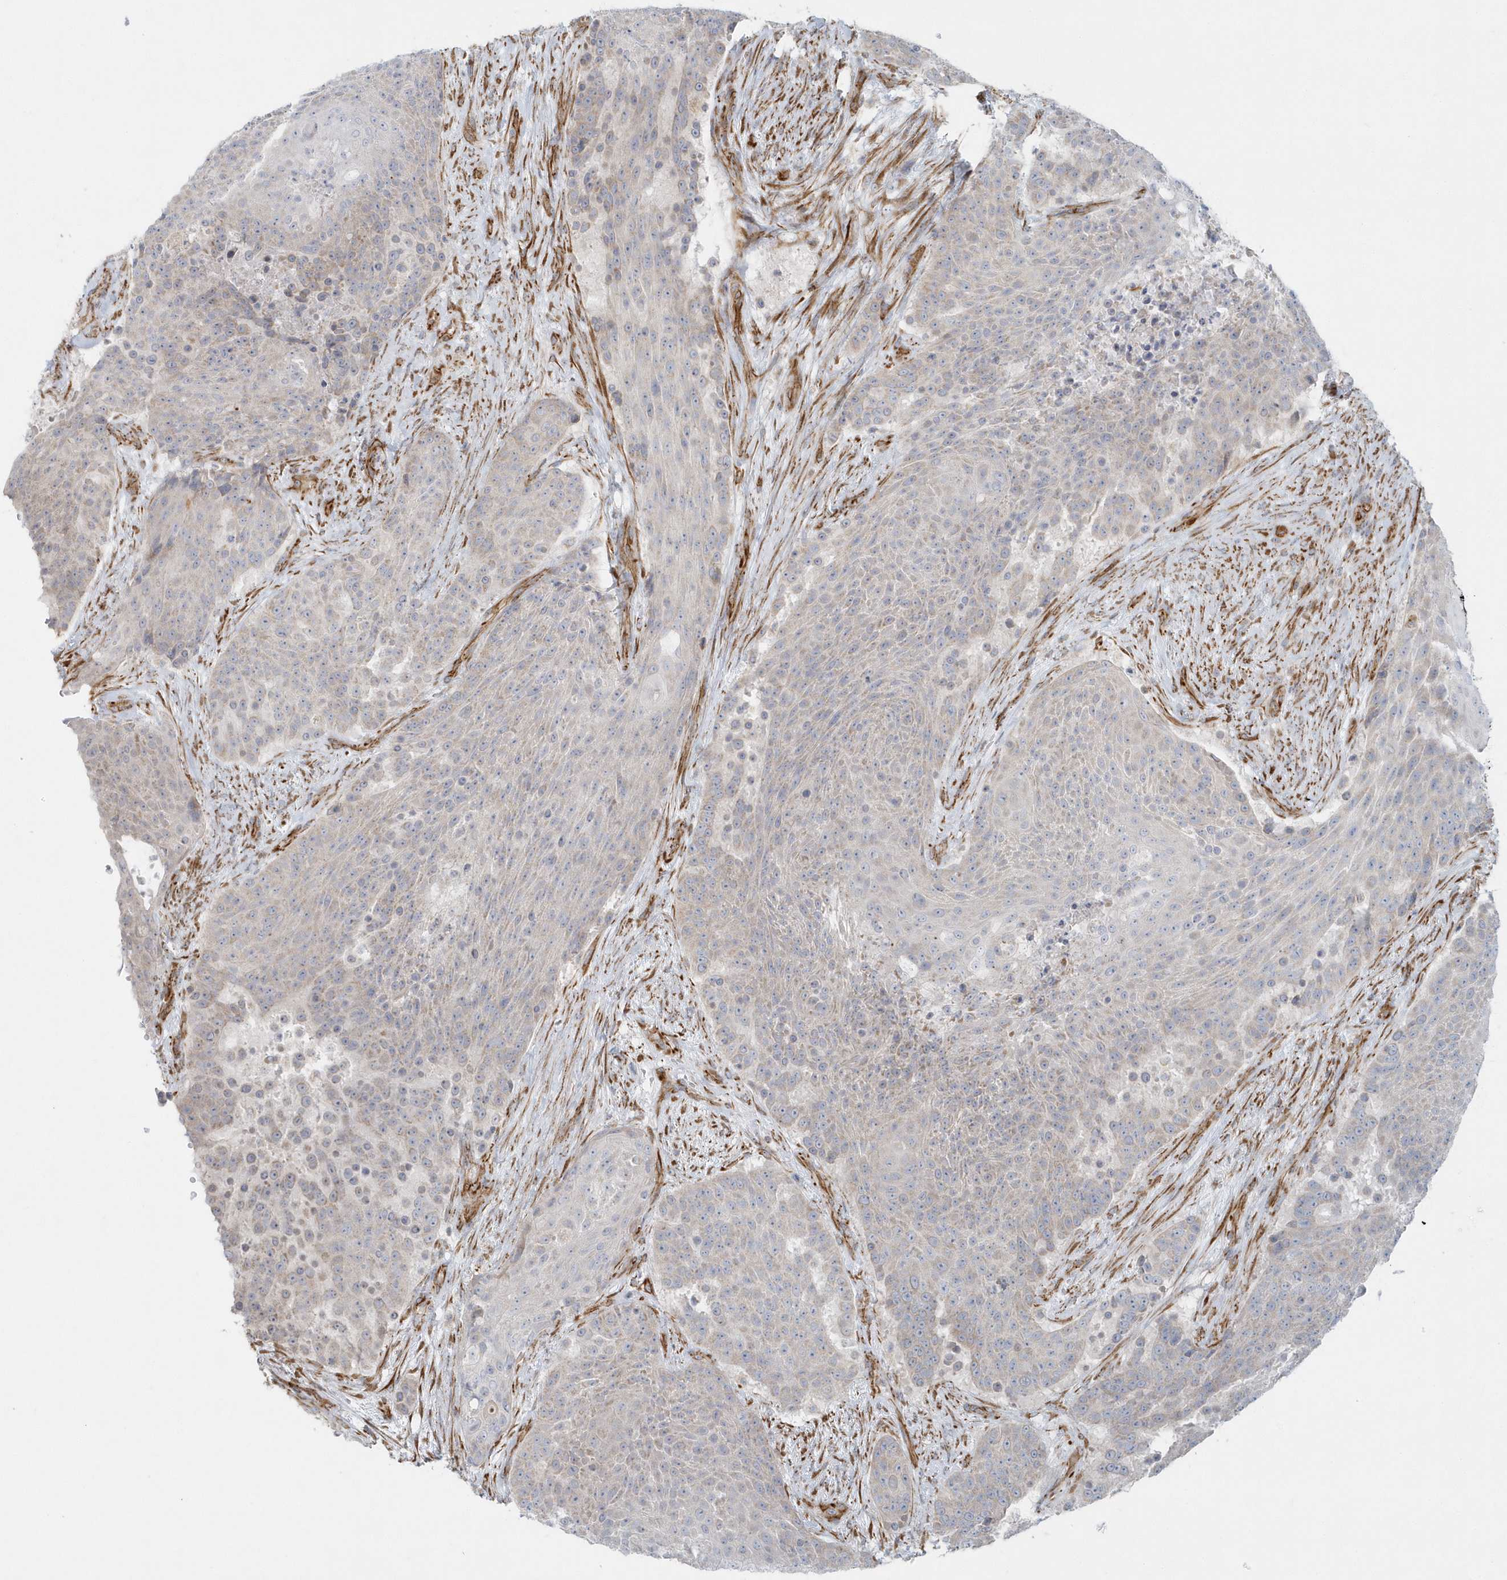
{"staining": {"intensity": "weak", "quantity": "<25%", "location": "cytoplasmic/membranous"}, "tissue": "urothelial cancer", "cell_type": "Tumor cells", "image_type": "cancer", "snomed": [{"axis": "morphology", "description": "Urothelial carcinoma, High grade"}, {"axis": "topography", "description": "Urinary bladder"}], "caption": "Urothelial carcinoma (high-grade) was stained to show a protein in brown. There is no significant expression in tumor cells. (DAB immunohistochemistry with hematoxylin counter stain).", "gene": "GPR152", "patient": {"sex": "female", "age": 63}}